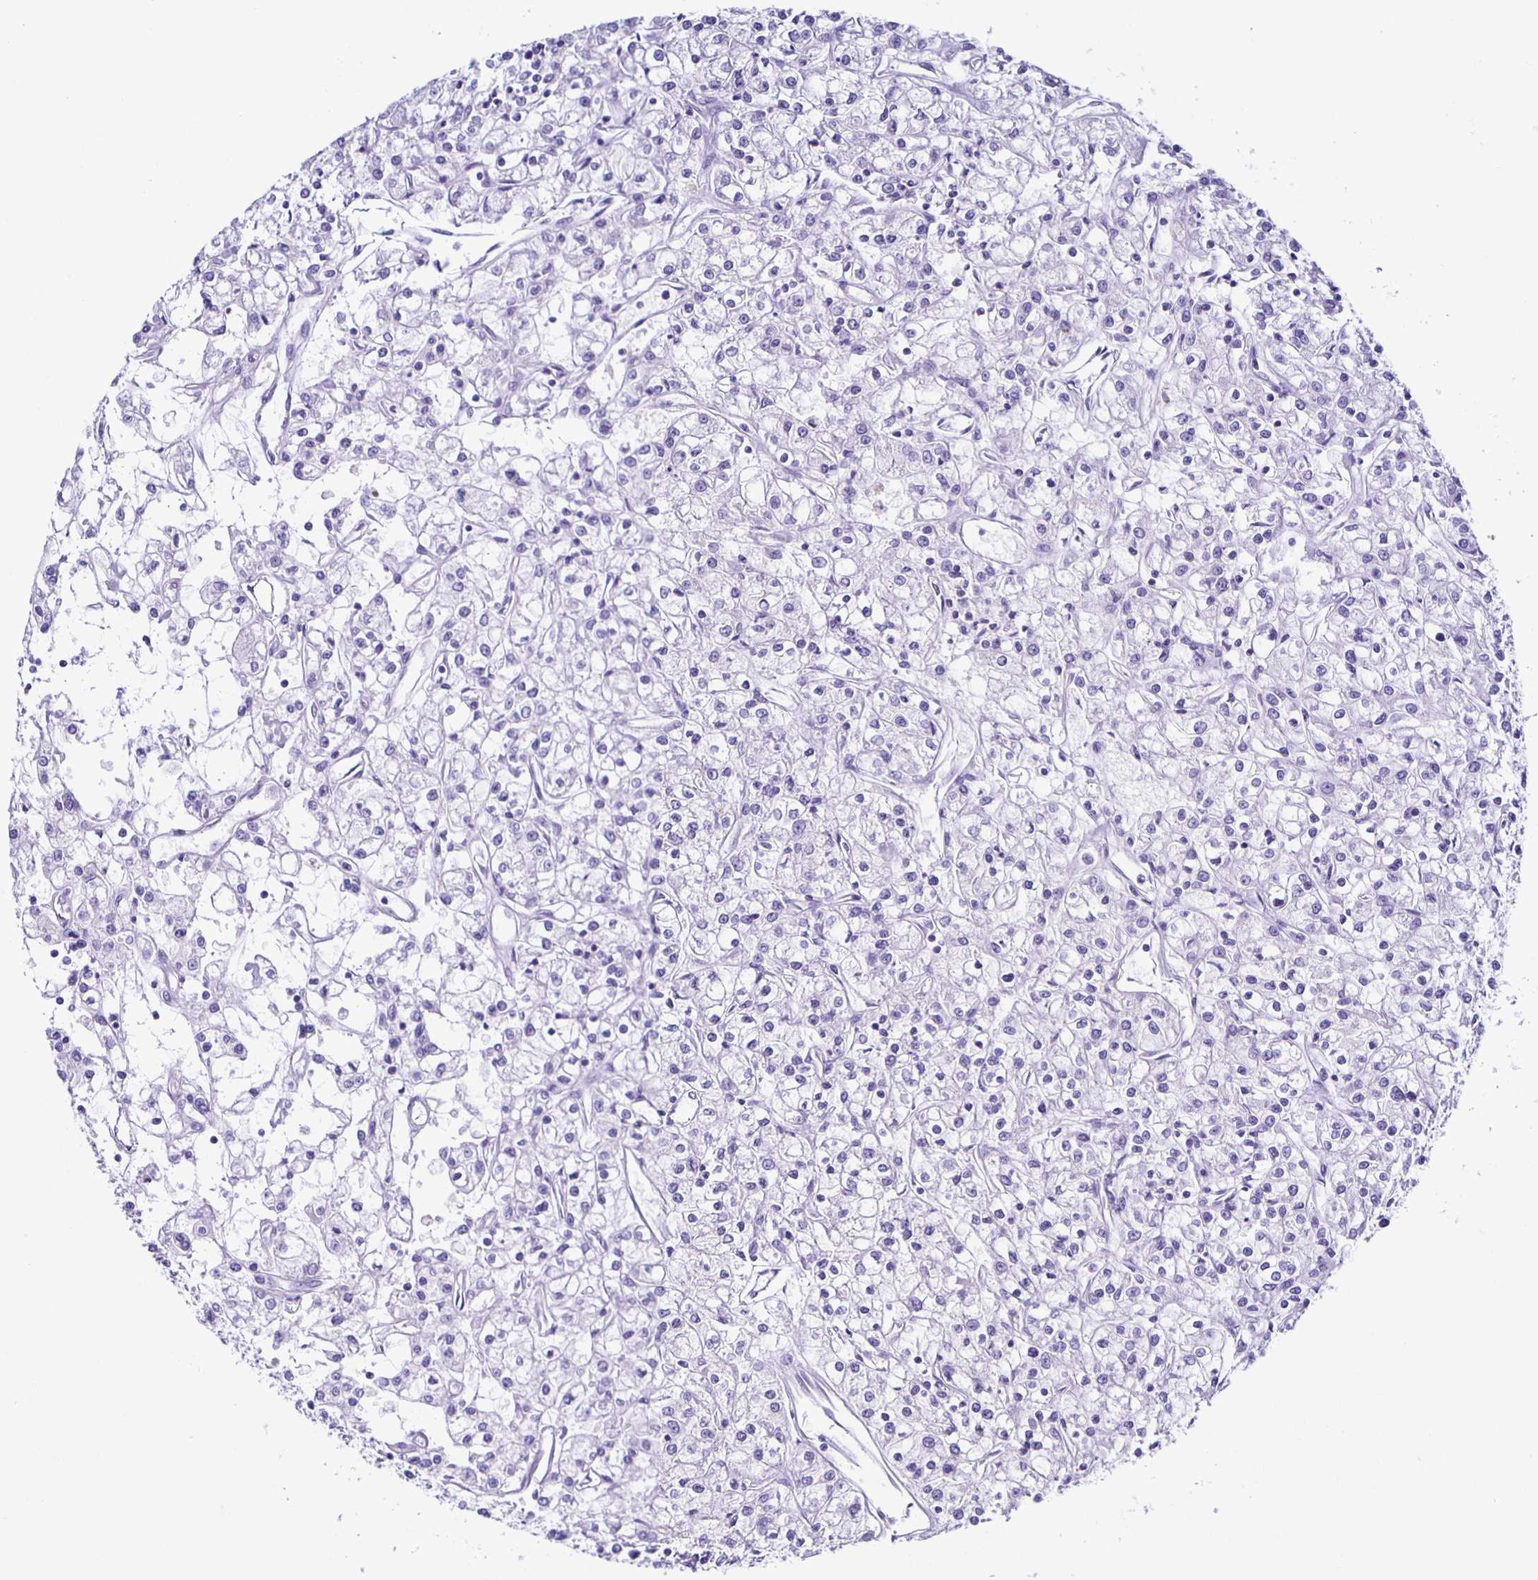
{"staining": {"intensity": "negative", "quantity": "none", "location": "none"}, "tissue": "renal cancer", "cell_type": "Tumor cells", "image_type": "cancer", "snomed": [{"axis": "morphology", "description": "Adenocarcinoma, NOS"}, {"axis": "topography", "description": "Kidney"}], "caption": "Micrograph shows no protein expression in tumor cells of renal cancer (adenocarcinoma) tissue.", "gene": "AQP6", "patient": {"sex": "female", "age": 59}}